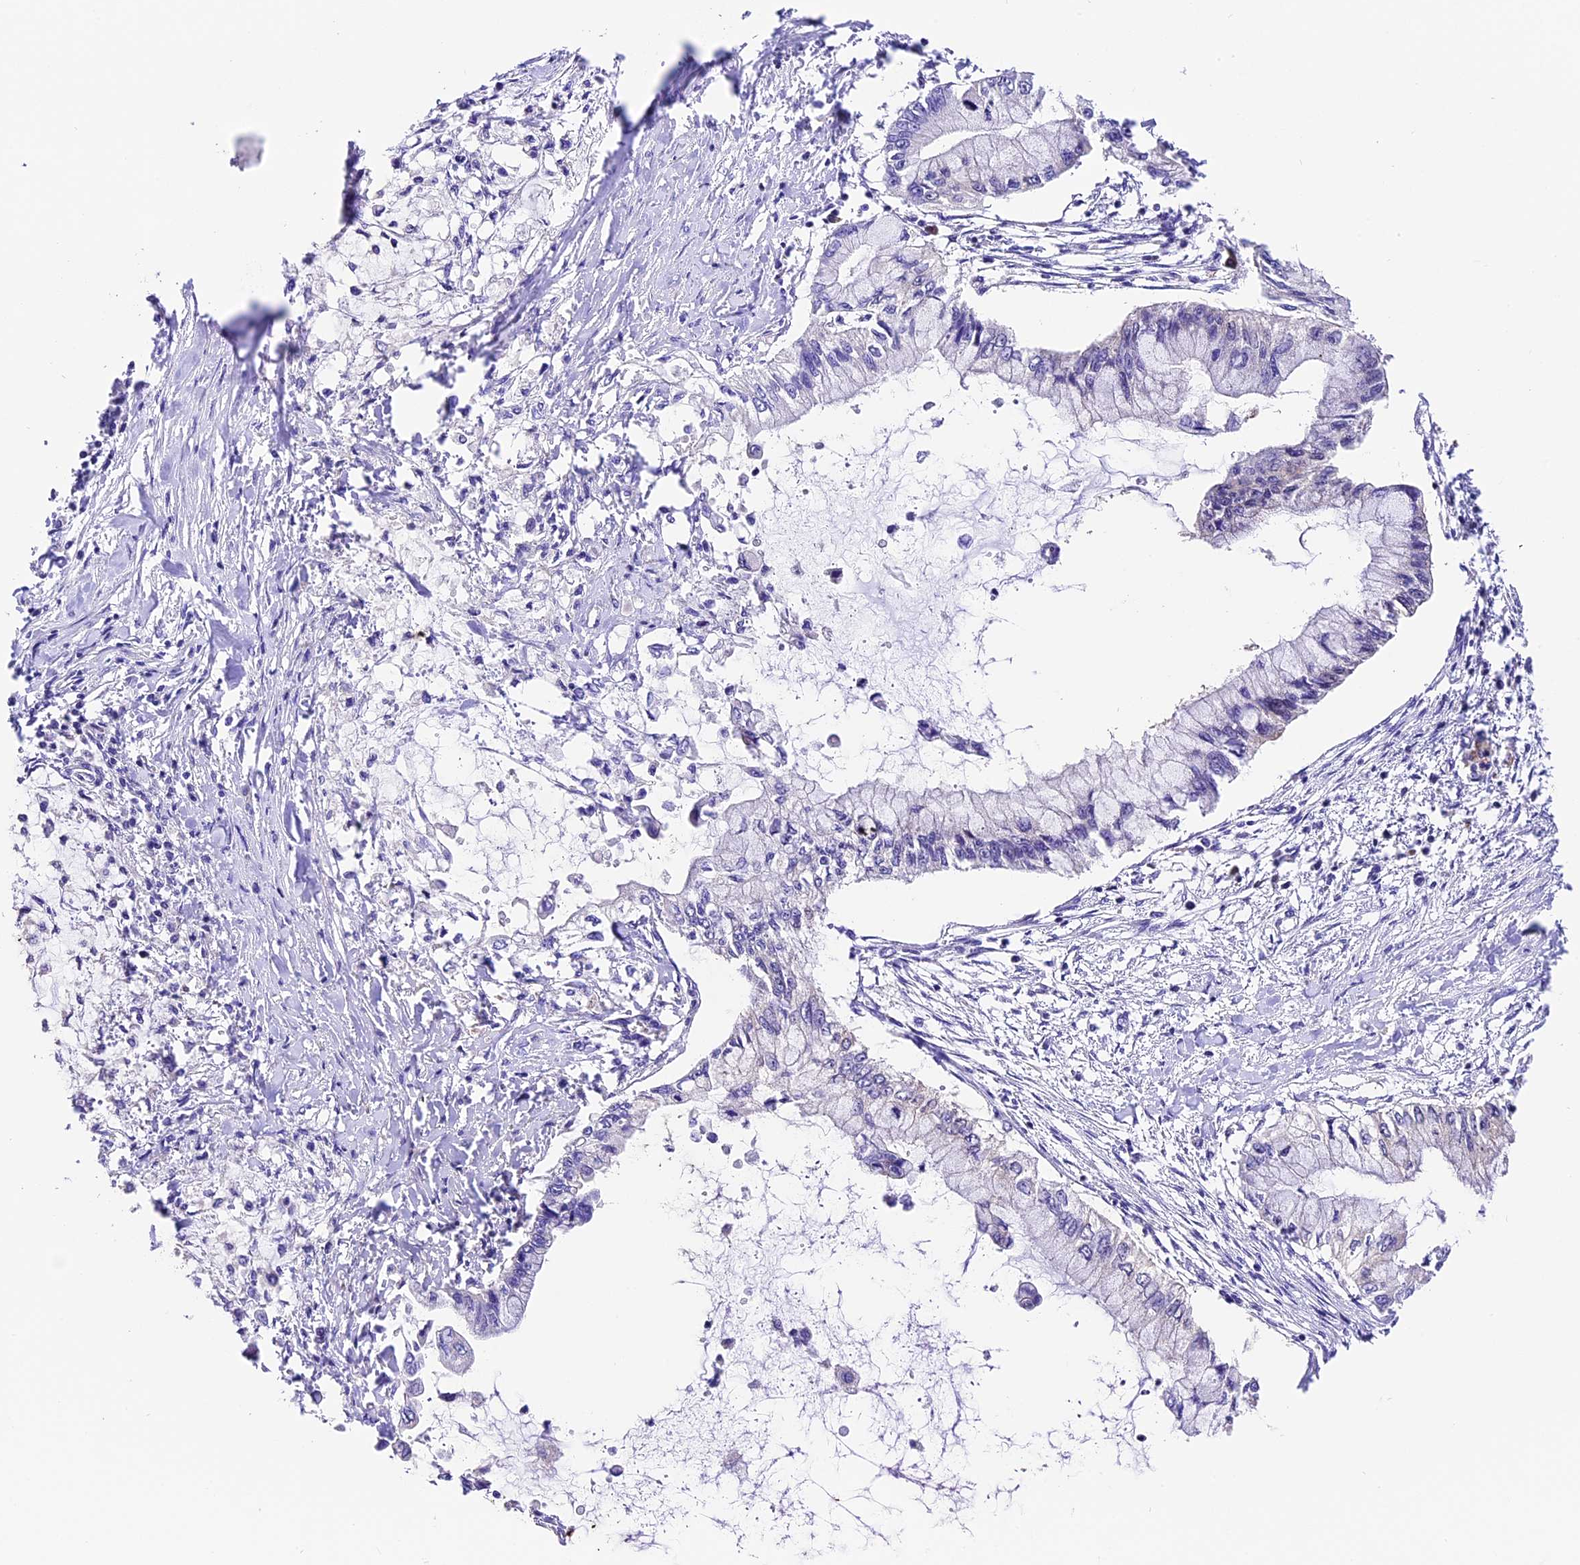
{"staining": {"intensity": "negative", "quantity": "none", "location": "none"}, "tissue": "pancreatic cancer", "cell_type": "Tumor cells", "image_type": "cancer", "snomed": [{"axis": "morphology", "description": "Adenocarcinoma, NOS"}, {"axis": "topography", "description": "Pancreas"}], "caption": "A micrograph of pancreatic cancer (adenocarcinoma) stained for a protein reveals no brown staining in tumor cells. Brightfield microscopy of immunohistochemistry (IHC) stained with DAB (3,3'-diaminobenzidine) (brown) and hematoxylin (blue), captured at high magnification.", "gene": "DDX28", "patient": {"sex": "male", "age": 48}}